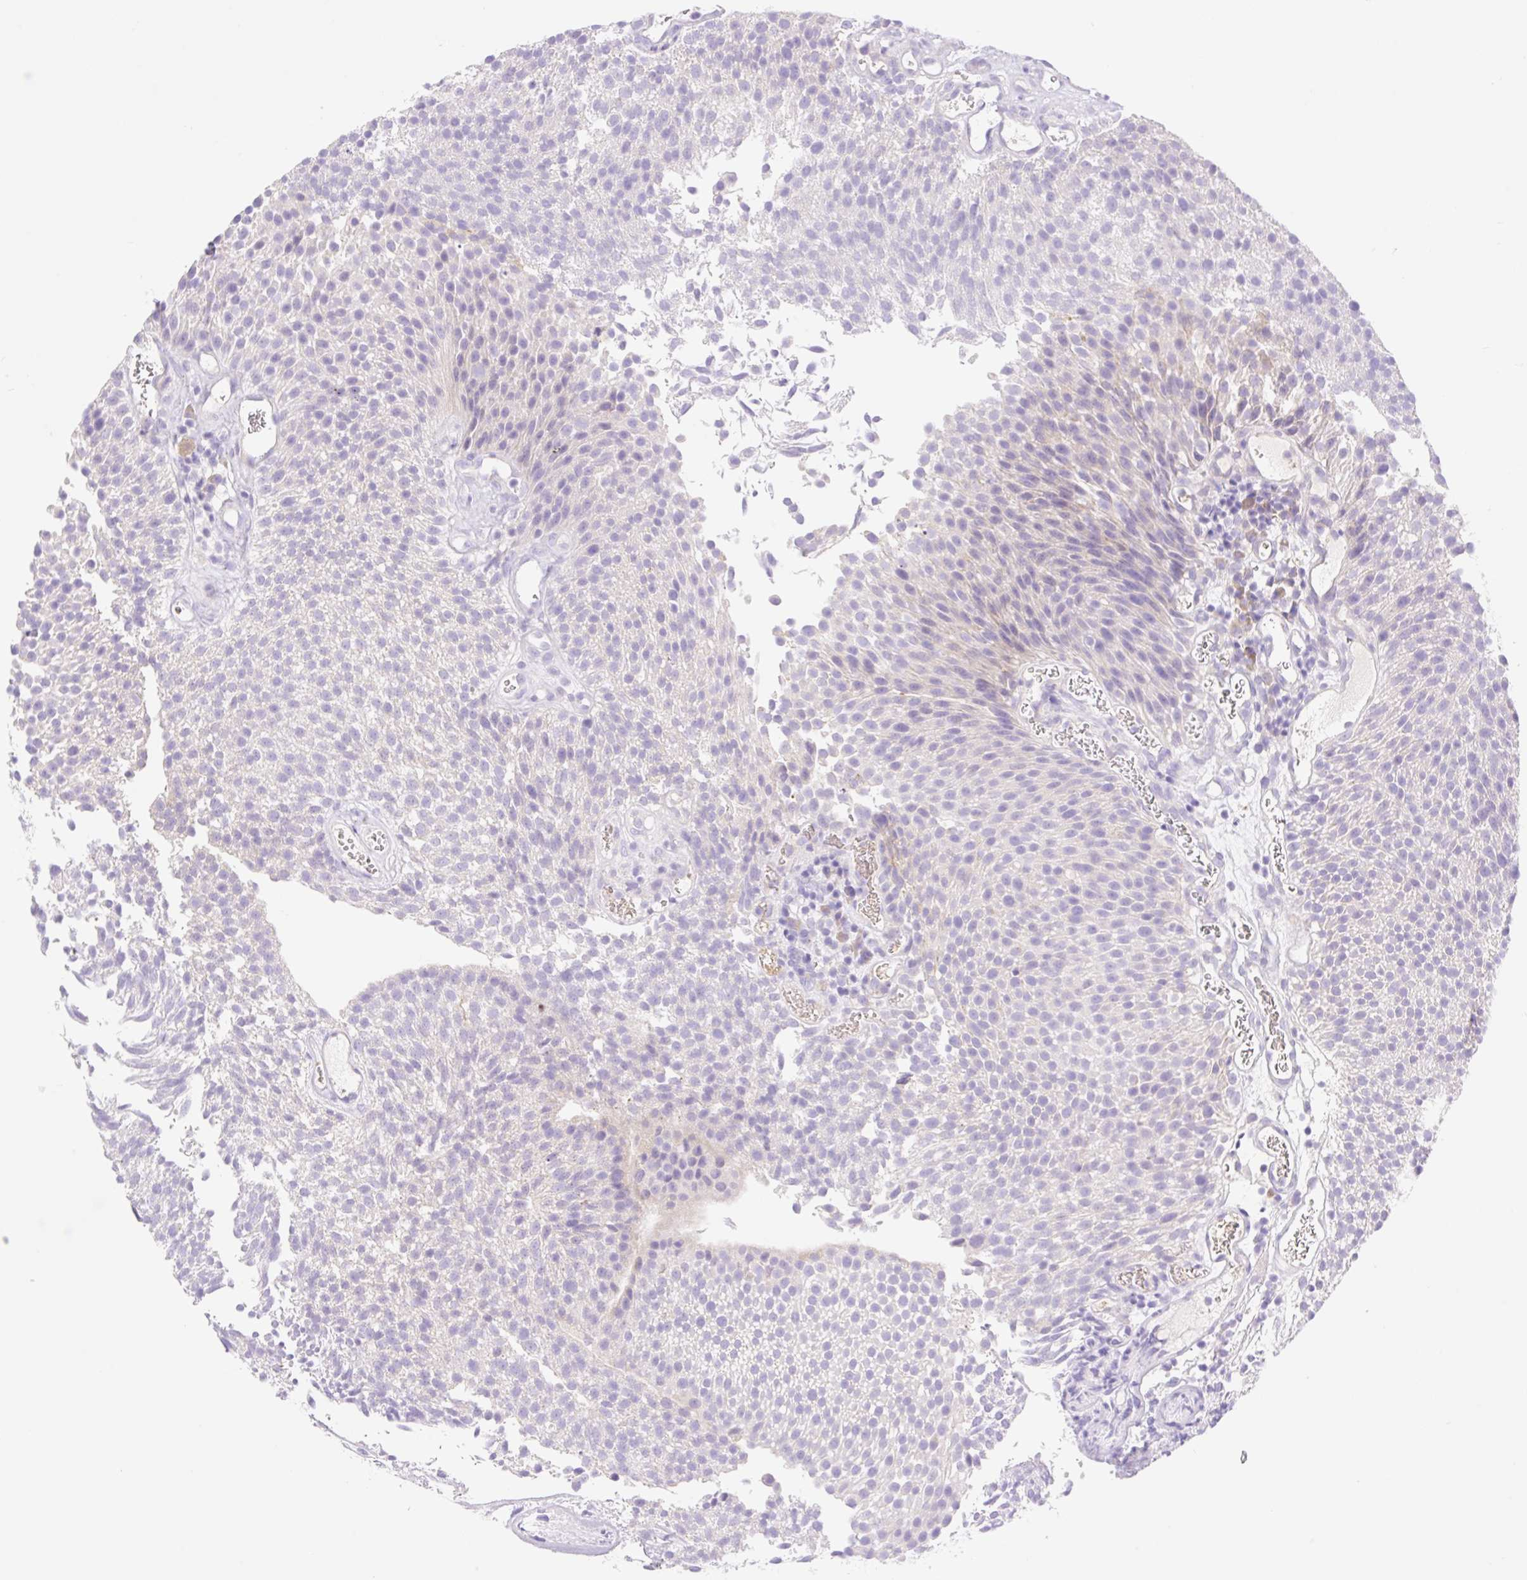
{"staining": {"intensity": "negative", "quantity": "none", "location": "none"}, "tissue": "urothelial cancer", "cell_type": "Tumor cells", "image_type": "cancer", "snomed": [{"axis": "morphology", "description": "Urothelial carcinoma, Low grade"}, {"axis": "topography", "description": "Urinary bladder"}], "caption": "The micrograph reveals no significant positivity in tumor cells of urothelial carcinoma (low-grade). Nuclei are stained in blue.", "gene": "DENND5A", "patient": {"sex": "female", "age": 79}}